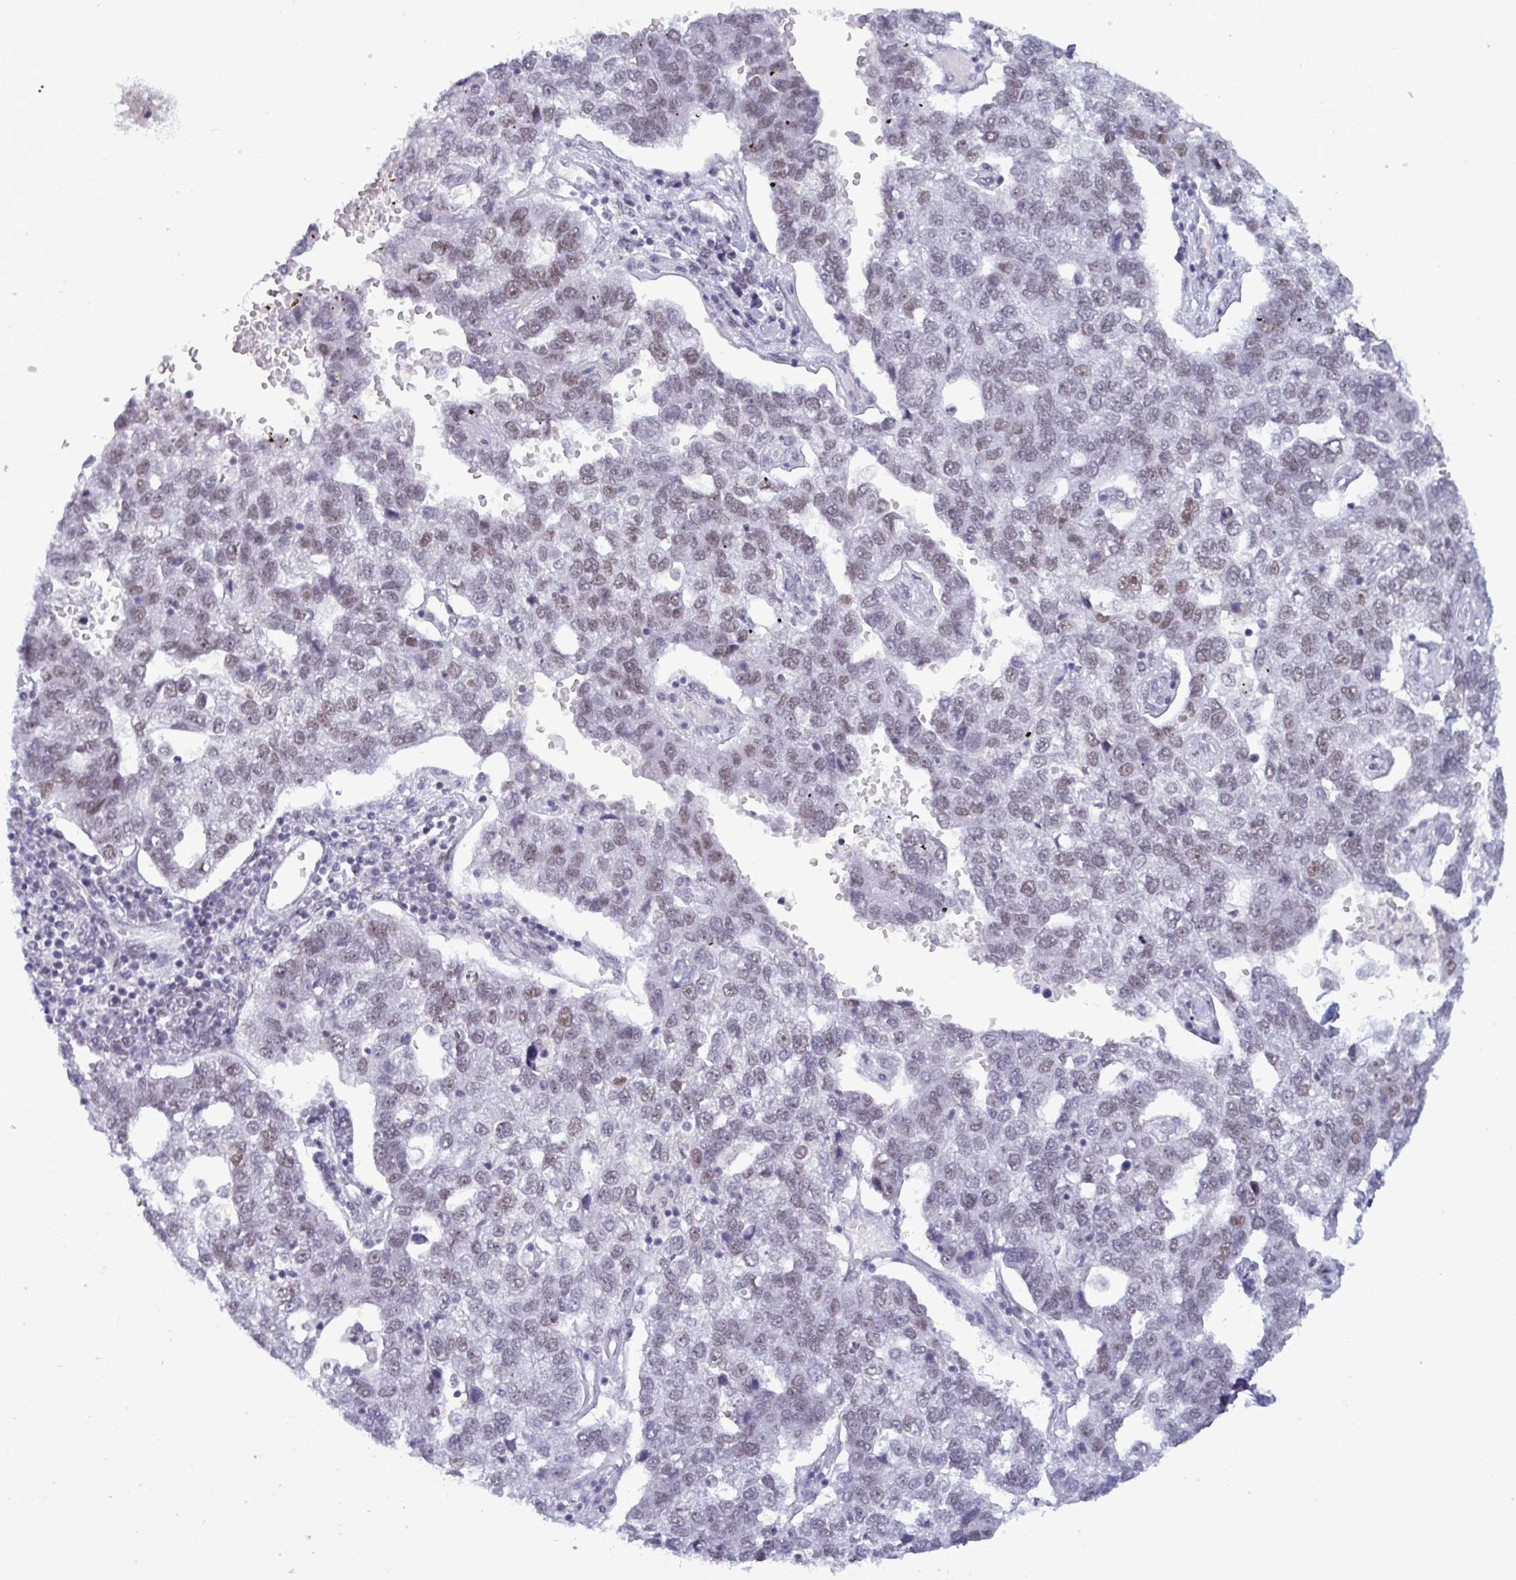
{"staining": {"intensity": "weak", "quantity": "25%-75%", "location": "nuclear"}, "tissue": "pancreatic cancer", "cell_type": "Tumor cells", "image_type": "cancer", "snomed": [{"axis": "morphology", "description": "Adenocarcinoma, NOS"}, {"axis": "topography", "description": "Pancreas"}], "caption": "Brown immunohistochemical staining in pancreatic adenocarcinoma demonstrates weak nuclear expression in approximately 25%-75% of tumor cells. (DAB (3,3'-diaminobenzidine) = brown stain, brightfield microscopy at high magnification).", "gene": "PPP1R10", "patient": {"sex": "female", "age": 61}}